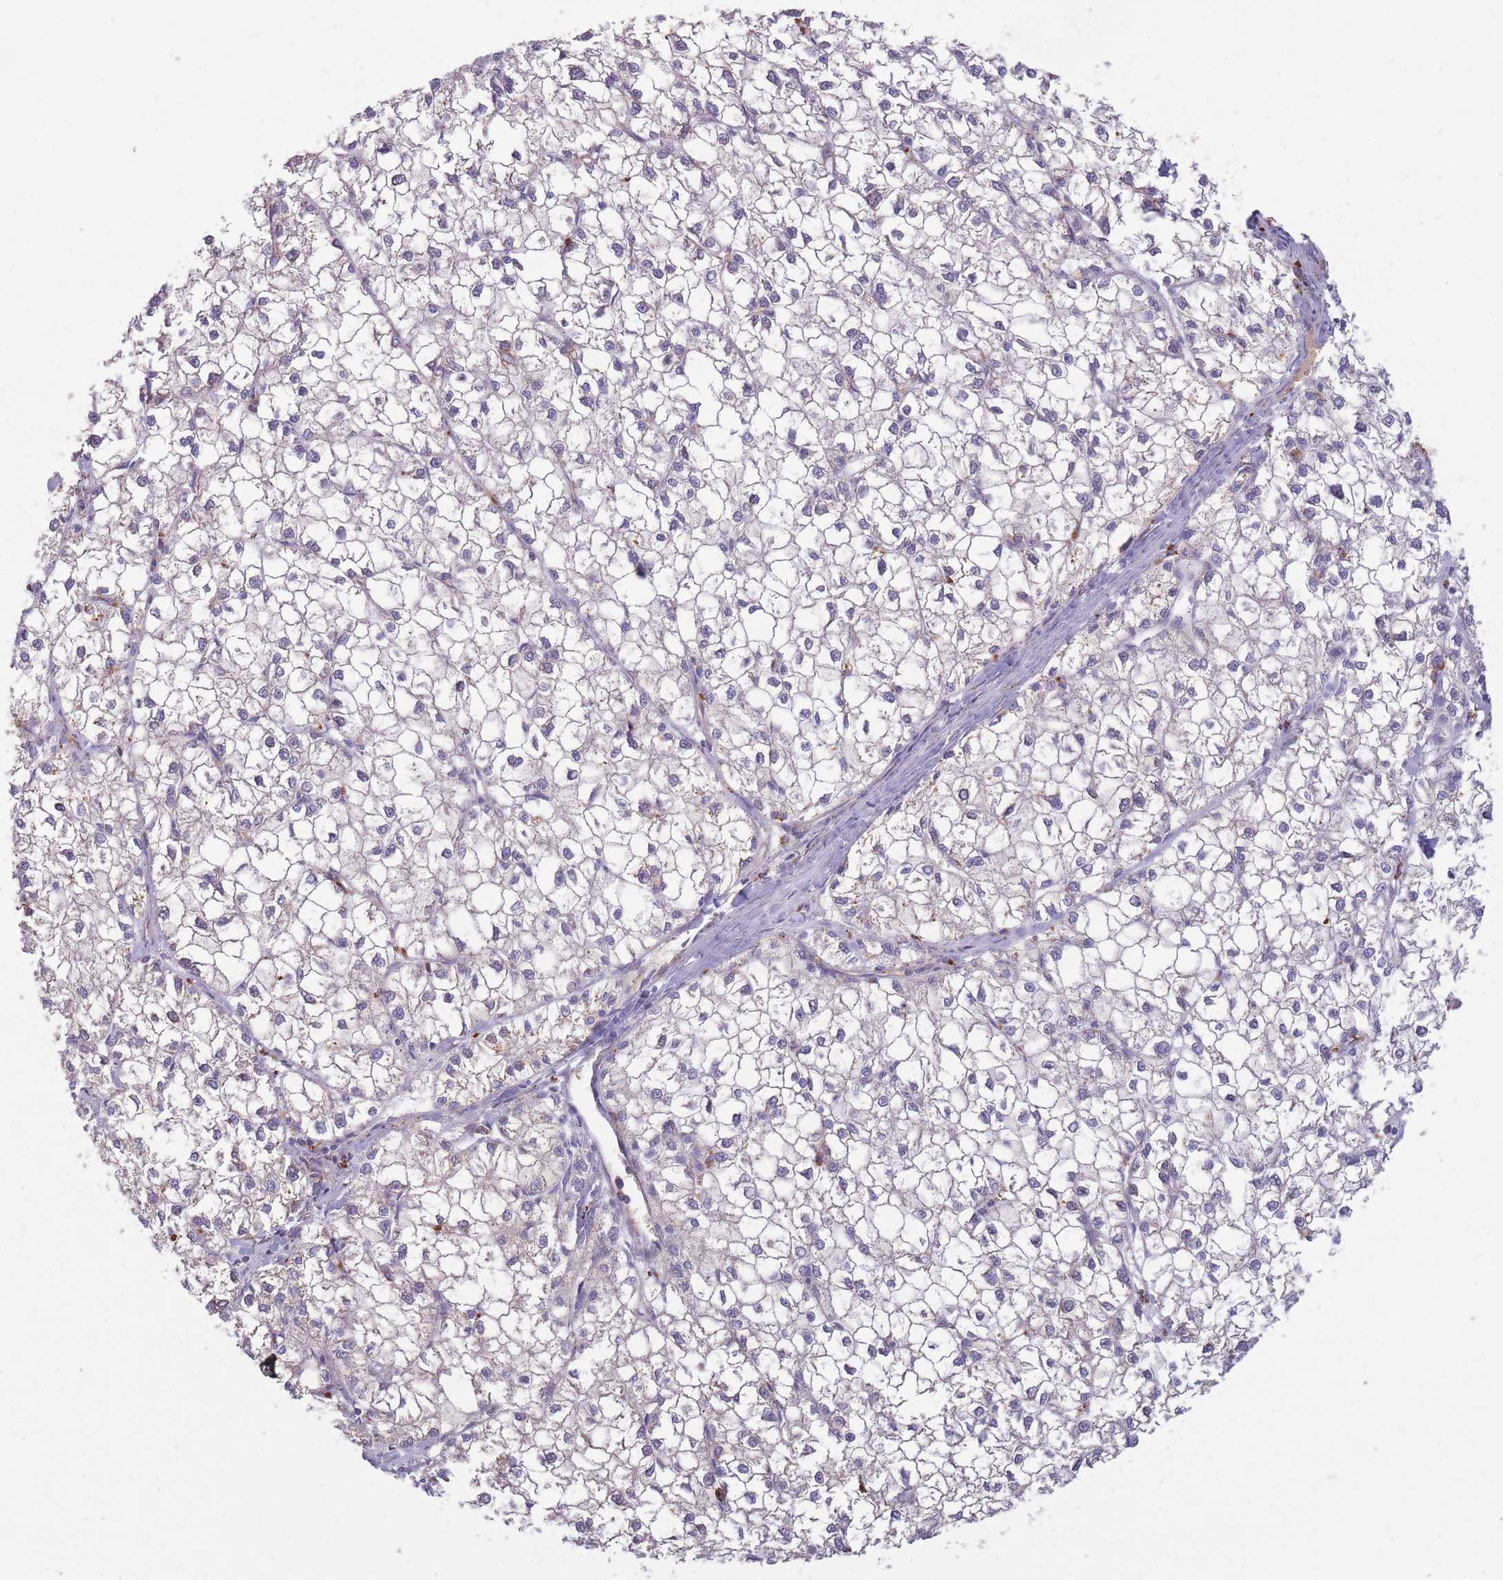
{"staining": {"intensity": "negative", "quantity": "none", "location": "none"}, "tissue": "liver cancer", "cell_type": "Tumor cells", "image_type": "cancer", "snomed": [{"axis": "morphology", "description": "Carcinoma, Hepatocellular, NOS"}, {"axis": "topography", "description": "Liver"}], "caption": "Tumor cells show no significant protein staining in hepatocellular carcinoma (liver).", "gene": "PTPMT1", "patient": {"sex": "female", "age": 43}}